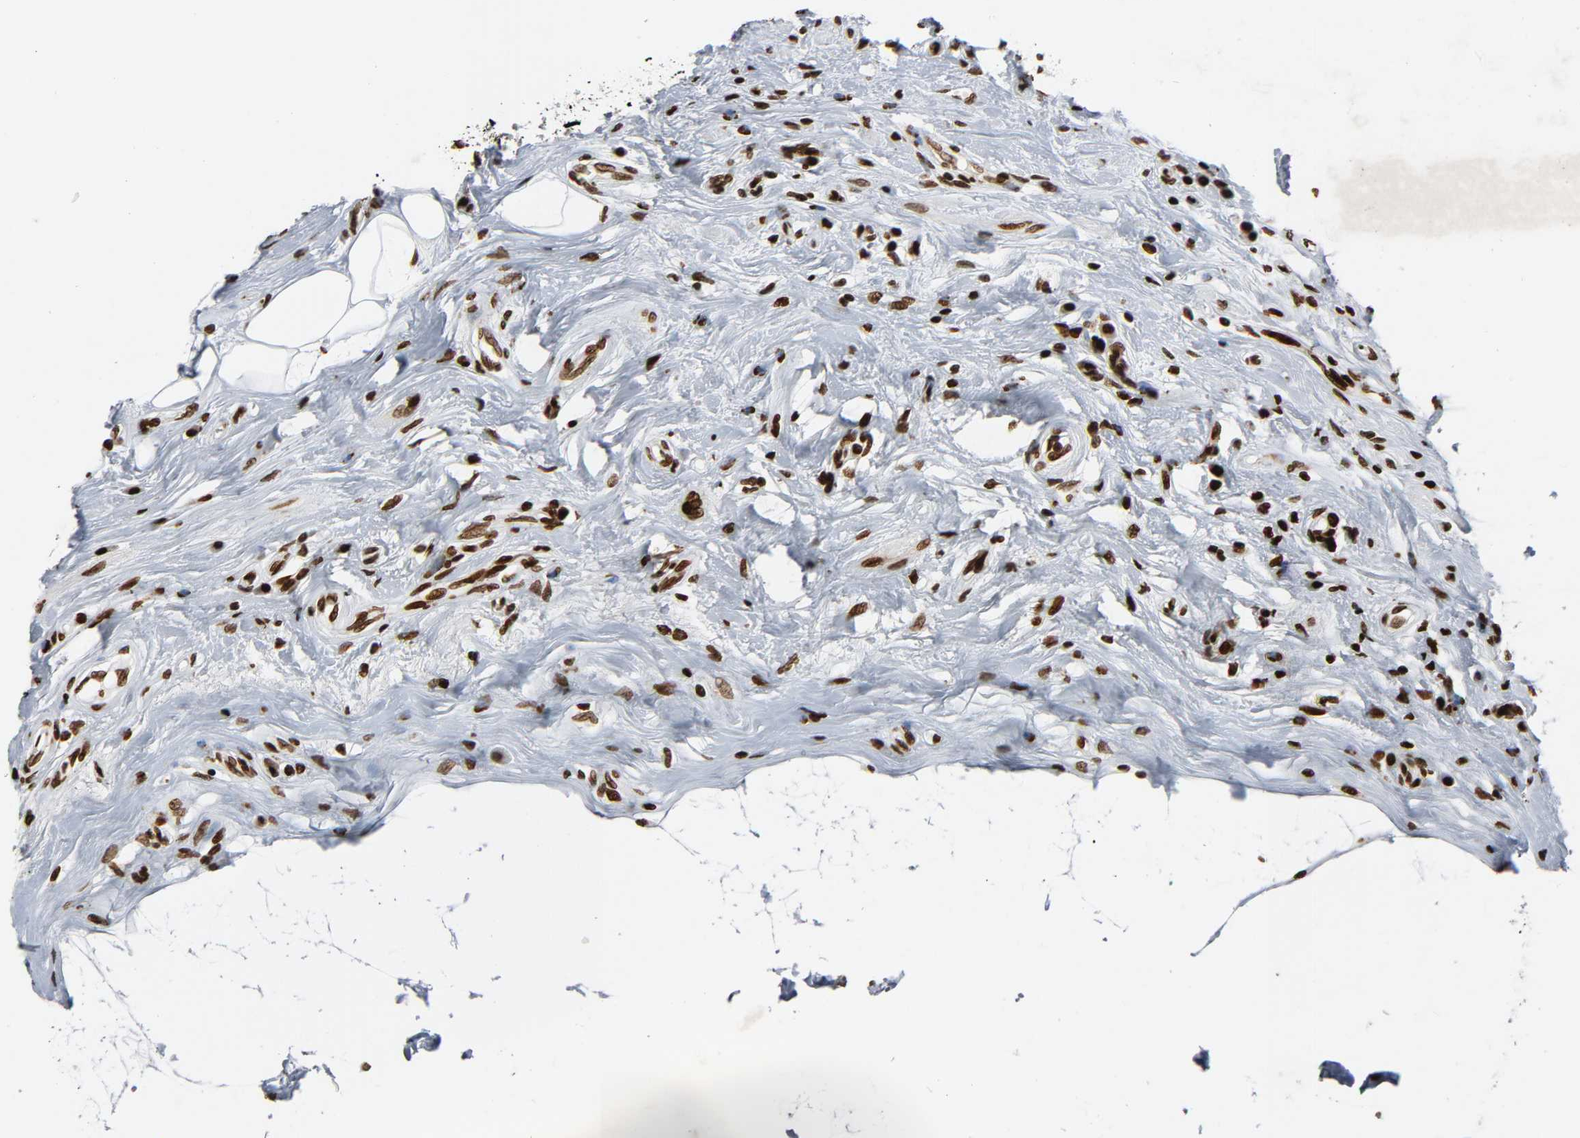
{"staining": {"intensity": "moderate", "quantity": ">75%", "location": "nuclear"}, "tissue": "epididymis", "cell_type": "Glandular cells", "image_type": "normal", "snomed": [{"axis": "morphology", "description": "Normal tissue, NOS"}, {"axis": "morphology", "description": "Inflammation, NOS"}, {"axis": "topography", "description": "Epididymis"}], "caption": "The micrograph demonstrates staining of unremarkable epididymis, revealing moderate nuclear protein expression (brown color) within glandular cells. (DAB (3,3'-diaminobenzidine) = brown stain, brightfield microscopy at high magnification).", "gene": "RXRA", "patient": {"sex": "male", "age": 84}}